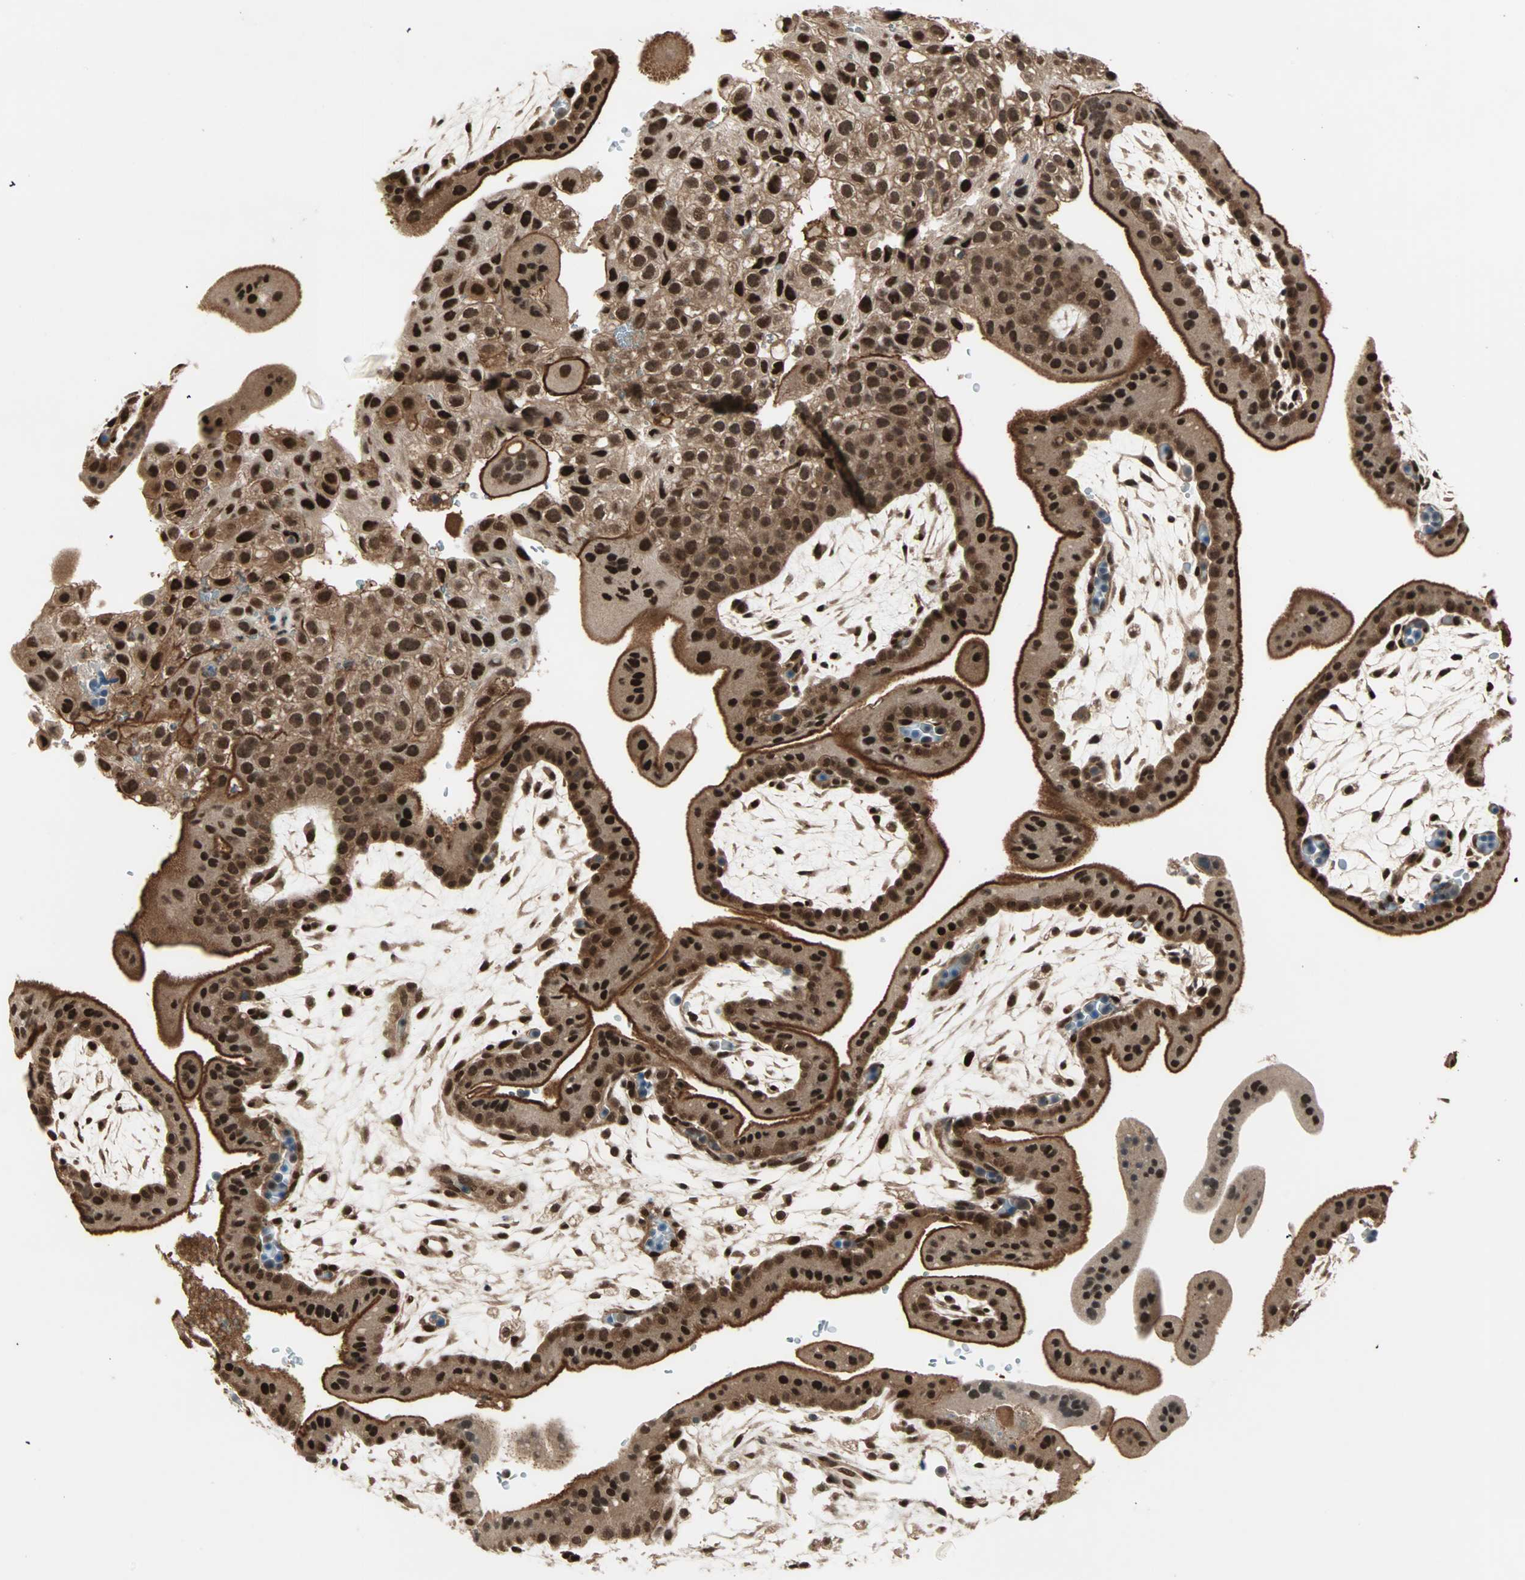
{"staining": {"intensity": "strong", "quantity": ">75%", "location": "cytoplasmic/membranous,nuclear"}, "tissue": "placenta", "cell_type": "Decidual cells", "image_type": "normal", "snomed": [{"axis": "morphology", "description": "Normal tissue, NOS"}, {"axis": "topography", "description": "Placenta"}], "caption": "Strong cytoplasmic/membranous,nuclear protein positivity is identified in approximately >75% of decidual cells in placenta.", "gene": "ZNF44", "patient": {"sex": "female", "age": 35}}